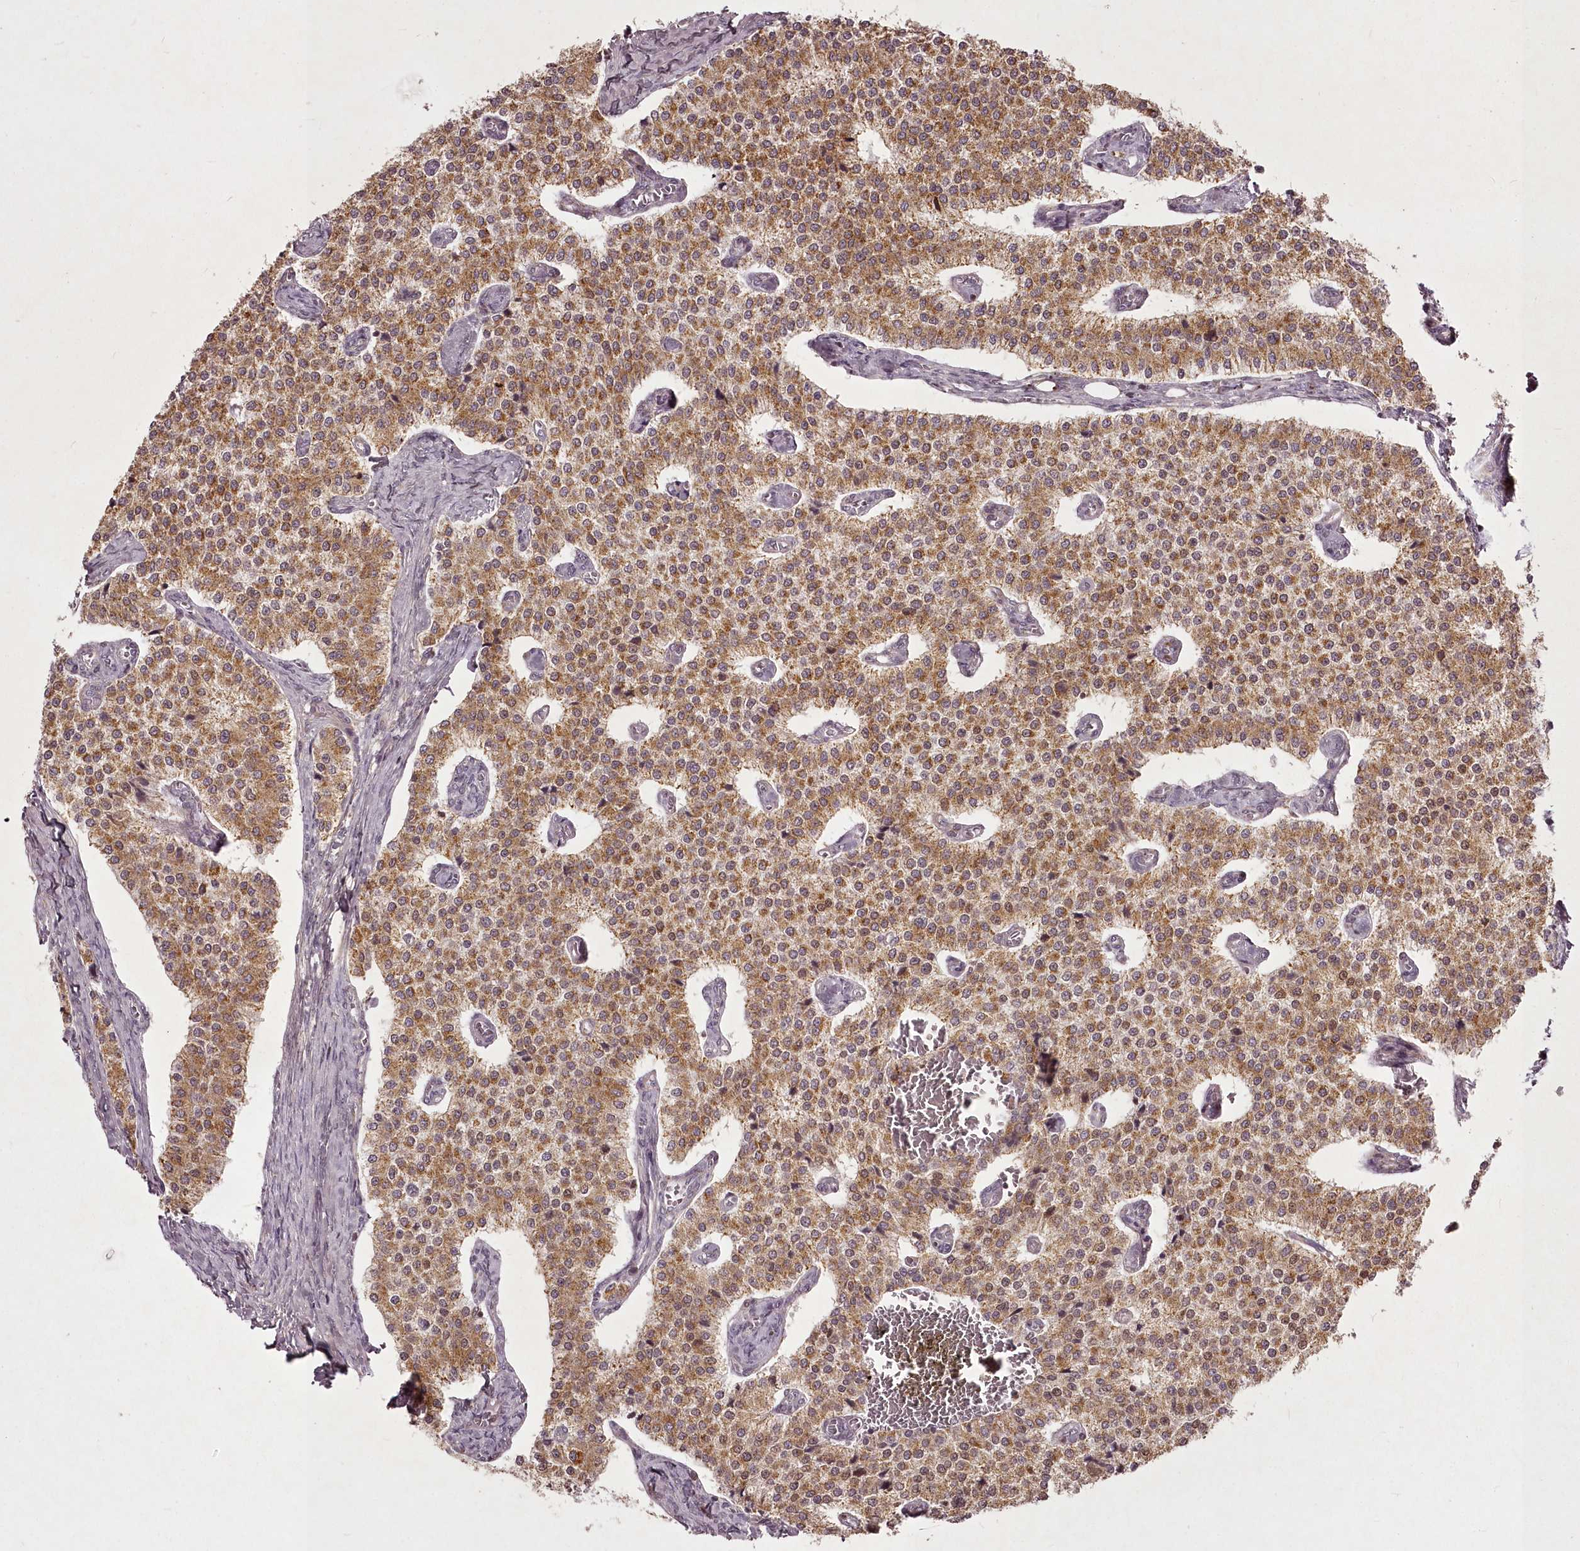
{"staining": {"intensity": "moderate", "quantity": ">75%", "location": "cytoplasmic/membranous"}, "tissue": "carcinoid", "cell_type": "Tumor cells", "image_type": "cancer", "snomed": [{"axis": "morphology", "description": "Carcinoid, malignant, NOS"}, {"axis": "topography", "description": "Colon"}], "caption": "Immunohistochemistry histopathology image of carcinoid stained for a protein (brown), which exhibits medium levels of moderate cytoplasmic/membranous positivity in approximately >75% of tumor cells.", "gene": "CHCHD2", "patient": {"sex": "female", "age": 52}}